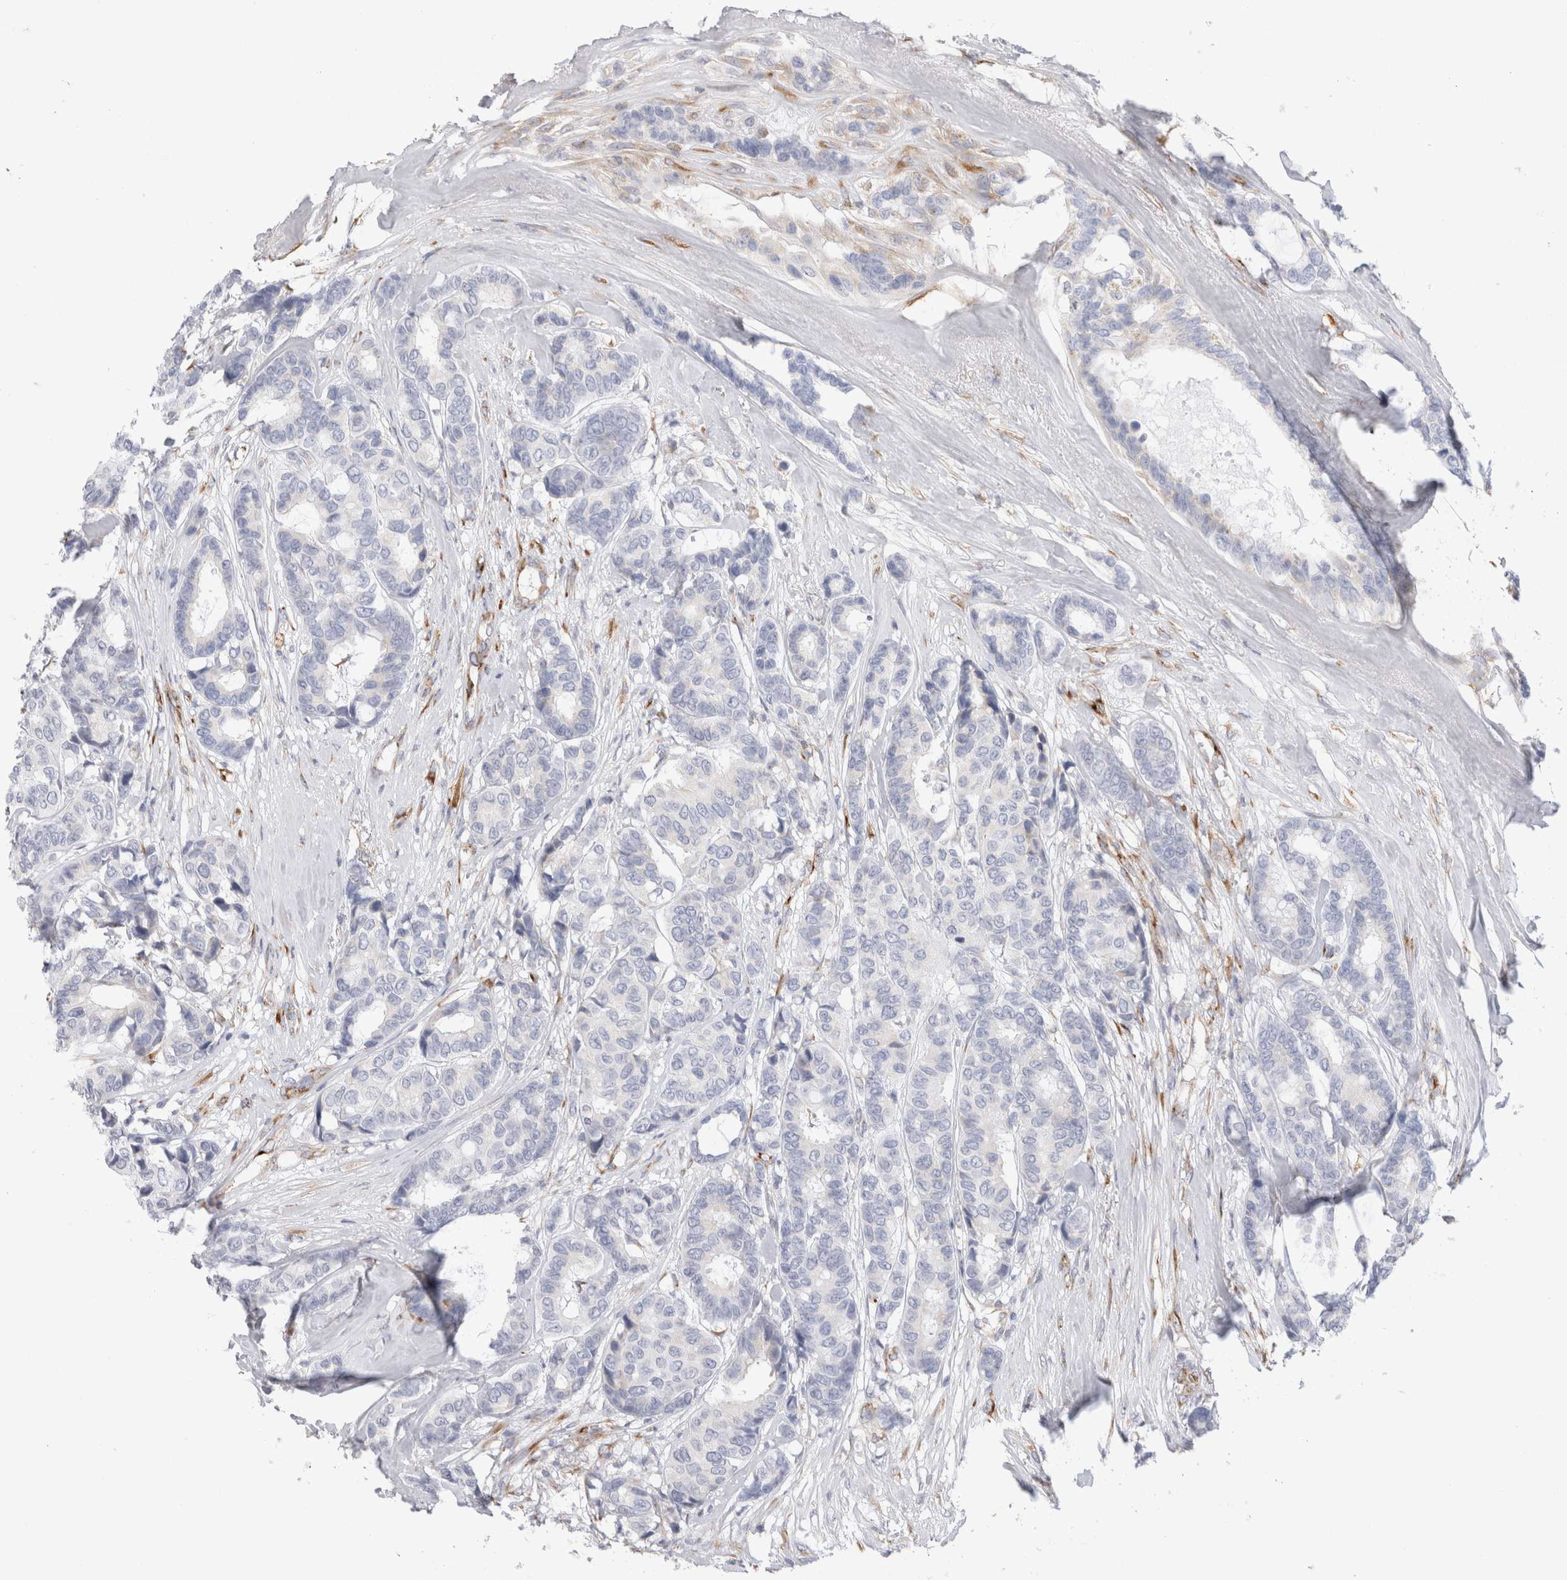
{"staining": {"intensity": "negative", "quantity": "none", "location": "none"}, "tissue": "breast cancer", "cell_type": "Tumor cells", "image_type": "cancer", "snomed": [{"axis": "morphology", "description": "Duct carcinoma"}, {"axis": "topography", "description": "Breast"}], "caption": "Immunohistochemistry (IHC) micrograph of neoplastic tissue: human breast cancer stained with DAB (3,3'-diaminobenzidine) displays no significant protein staining in tumor cells.", "gene": "CNPY4", "patient": {"sex": "female", "age": 87}}